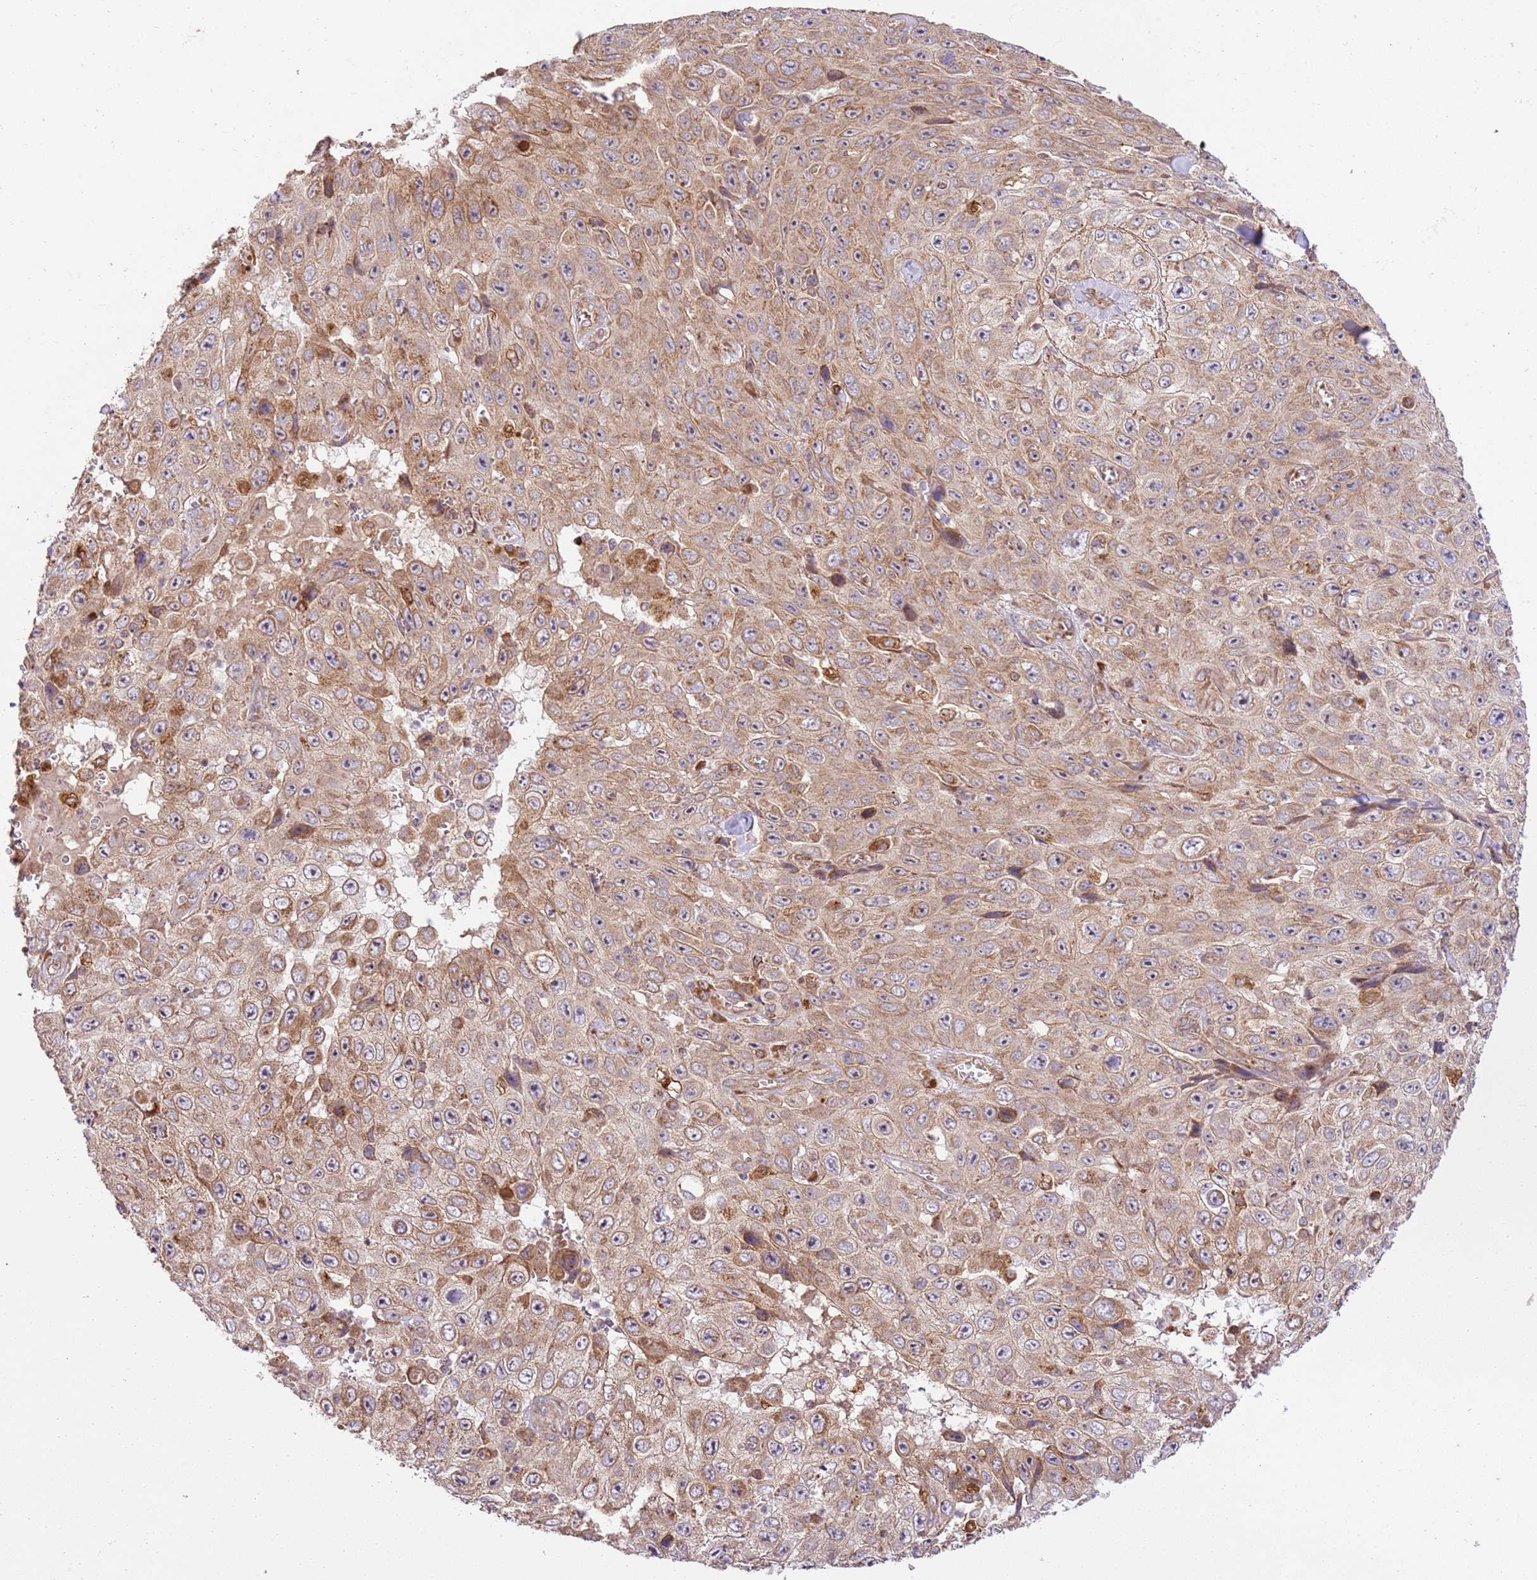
{"staining": {"intensity": "moderate", "quantity": ">75%", "location": "cytoplasmic/membranous"}, "tissue": "skin cancer", "cell_type": "Tumor cells", "image_type": "cancer", "snomed": [{"axis": "morphology", "description": "Squamous cell carcinoma, NOS"}, {"axis": "topography", "description": "Skin"}], "caption": "Immunohistochemistry (DAB) staining of human skin squamous cell carcinoma reveals moderate cytoplasmic/membranous protein positivity in approximately >75% of tumor cells.", "gene": "SPATA2L", "patient": {"sex": "male", "age": 82}}